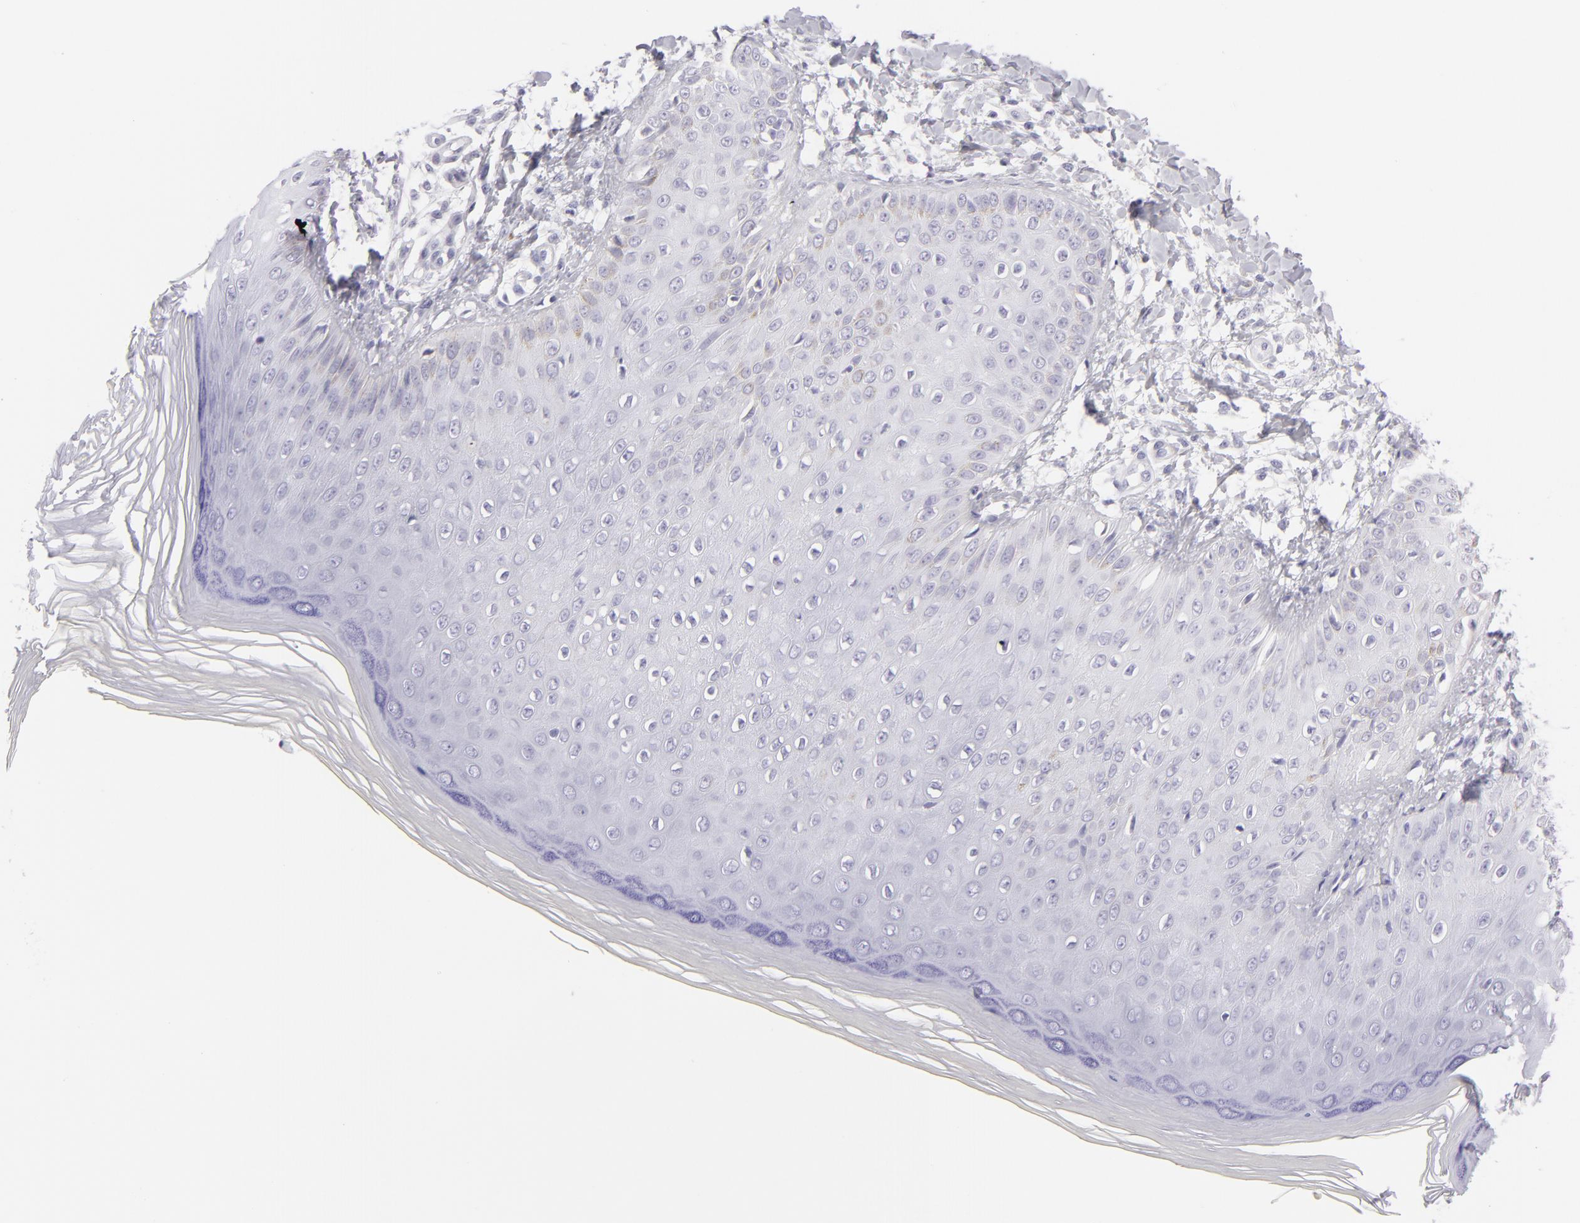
{"staining": {"intensity": "negative", "quantity": "none", "location": "none"}, "tissue": "skin", "cell_type": "Epidermal cells", "image_type": "normal", "snomed": [{"axis": "morphology", "description": "Normal tissue, NOS"}, {"axis": "morphology", "description": "Inflammation, NOS"}, {"axis": "topography", "description": "Soft tissue"}, {"axis": "topography", "description": "Anal"}], "caption": "This is an immunohistochemistry (IHC) histopathology image of normal human skin. There is no positivity in epidermal cells.", "gene": "PVALB", "patient": {"sex": "female", "age": 15}}